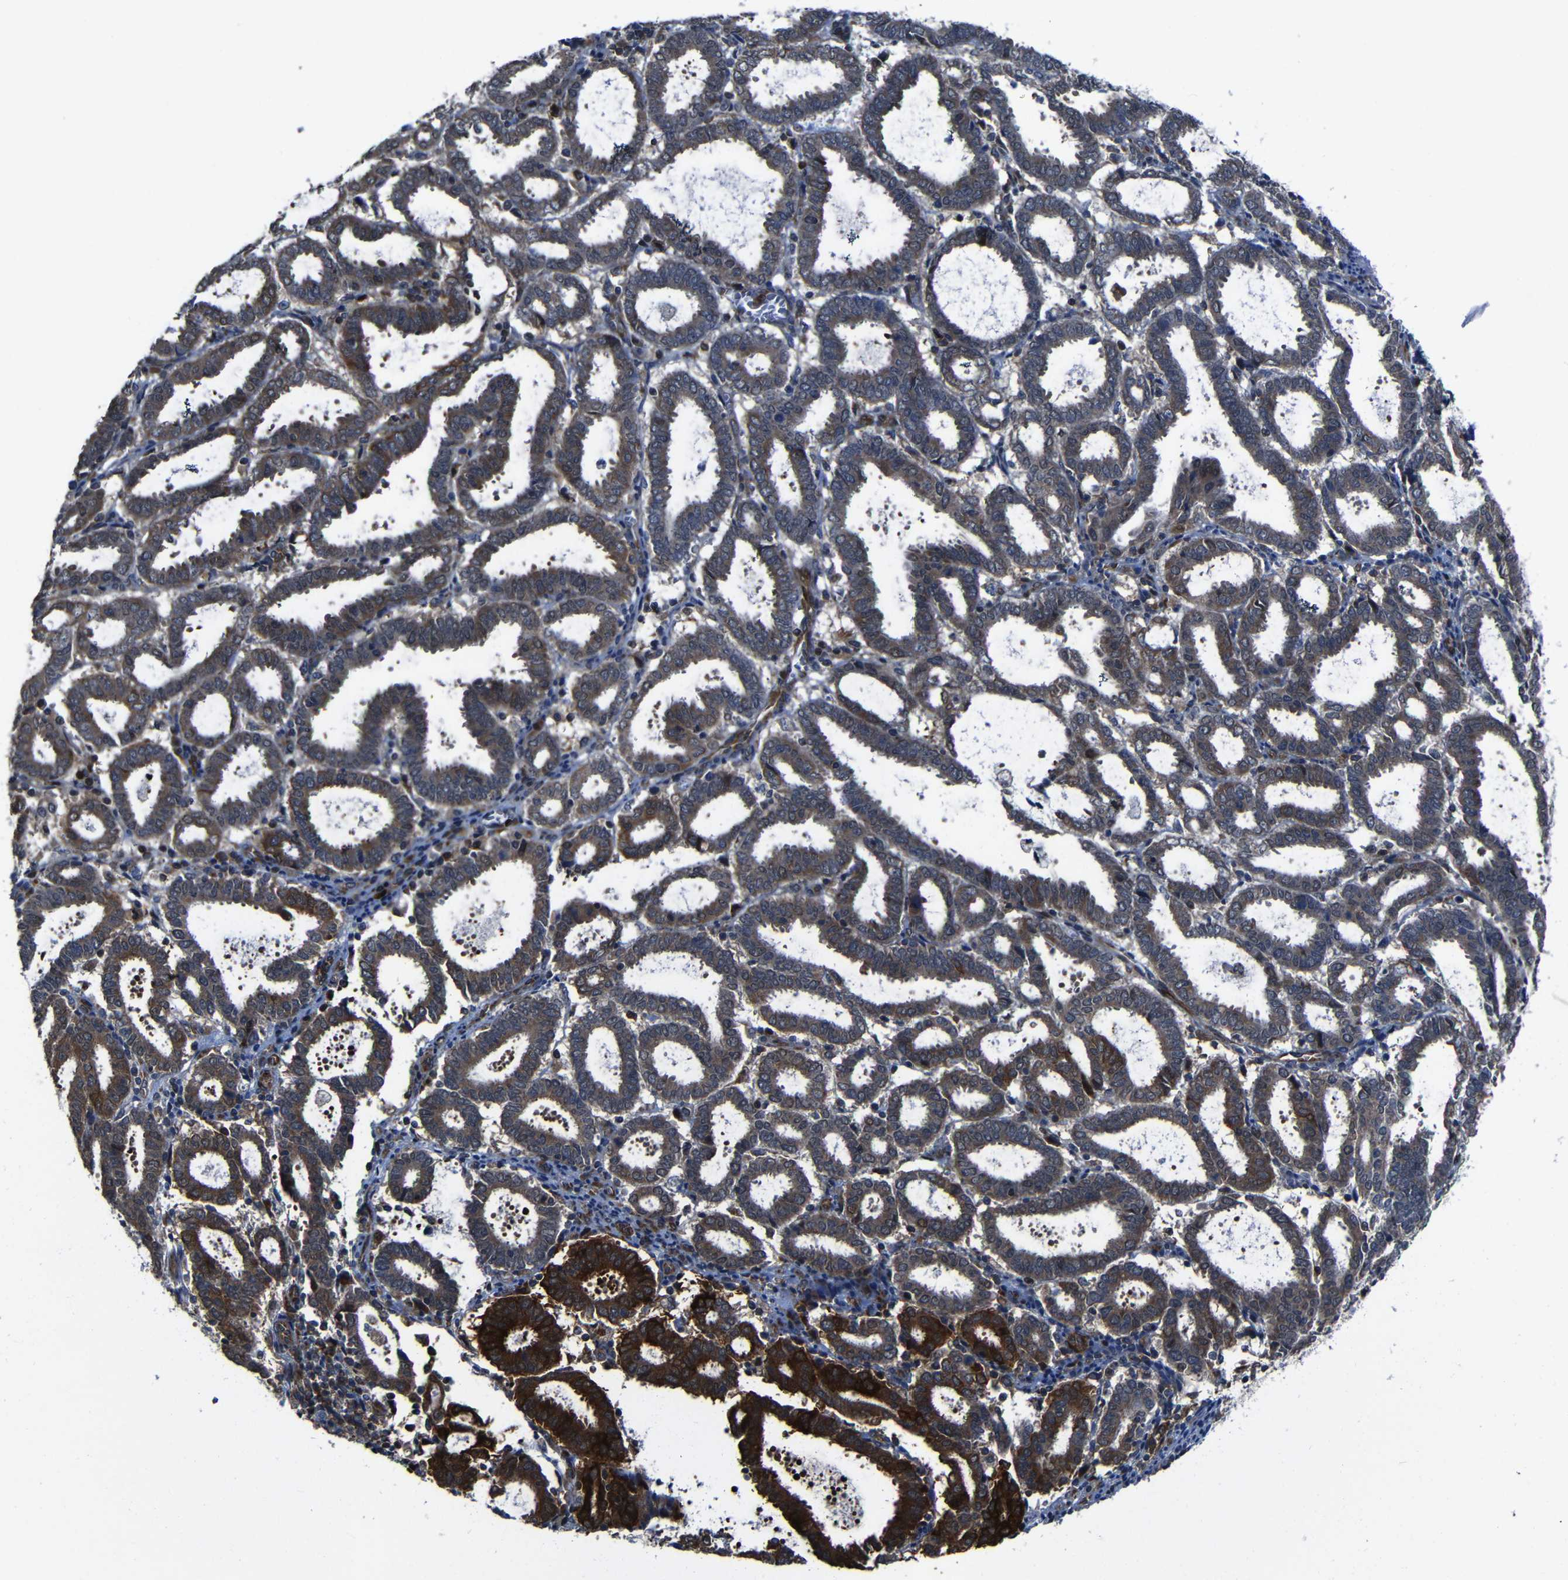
{"staining": {"intensity": "strong", "quantity": "25%-75%", "location": "cytoplasmic/membranous"}, "tissue": "endometrial cancer", "cell_type": "Tumor cells", "image_type": "cancer", "snomed": [{"axis": "morphology", "description": "Adenocarcinoma, NOS"}, {"axis": "topography", "description": "Uterus"}], "caption": "Immunohistochemistry (IHC) photomicrograph of endometrial adenocarcinoma stained for a protein (brown), which reveals high levels of strong cytoplasmic/membranous positivity in approximately 25%-75% of tumor cells.", "gene": "KIAA0513", "patient": {"sex": "female", "age": 83}}